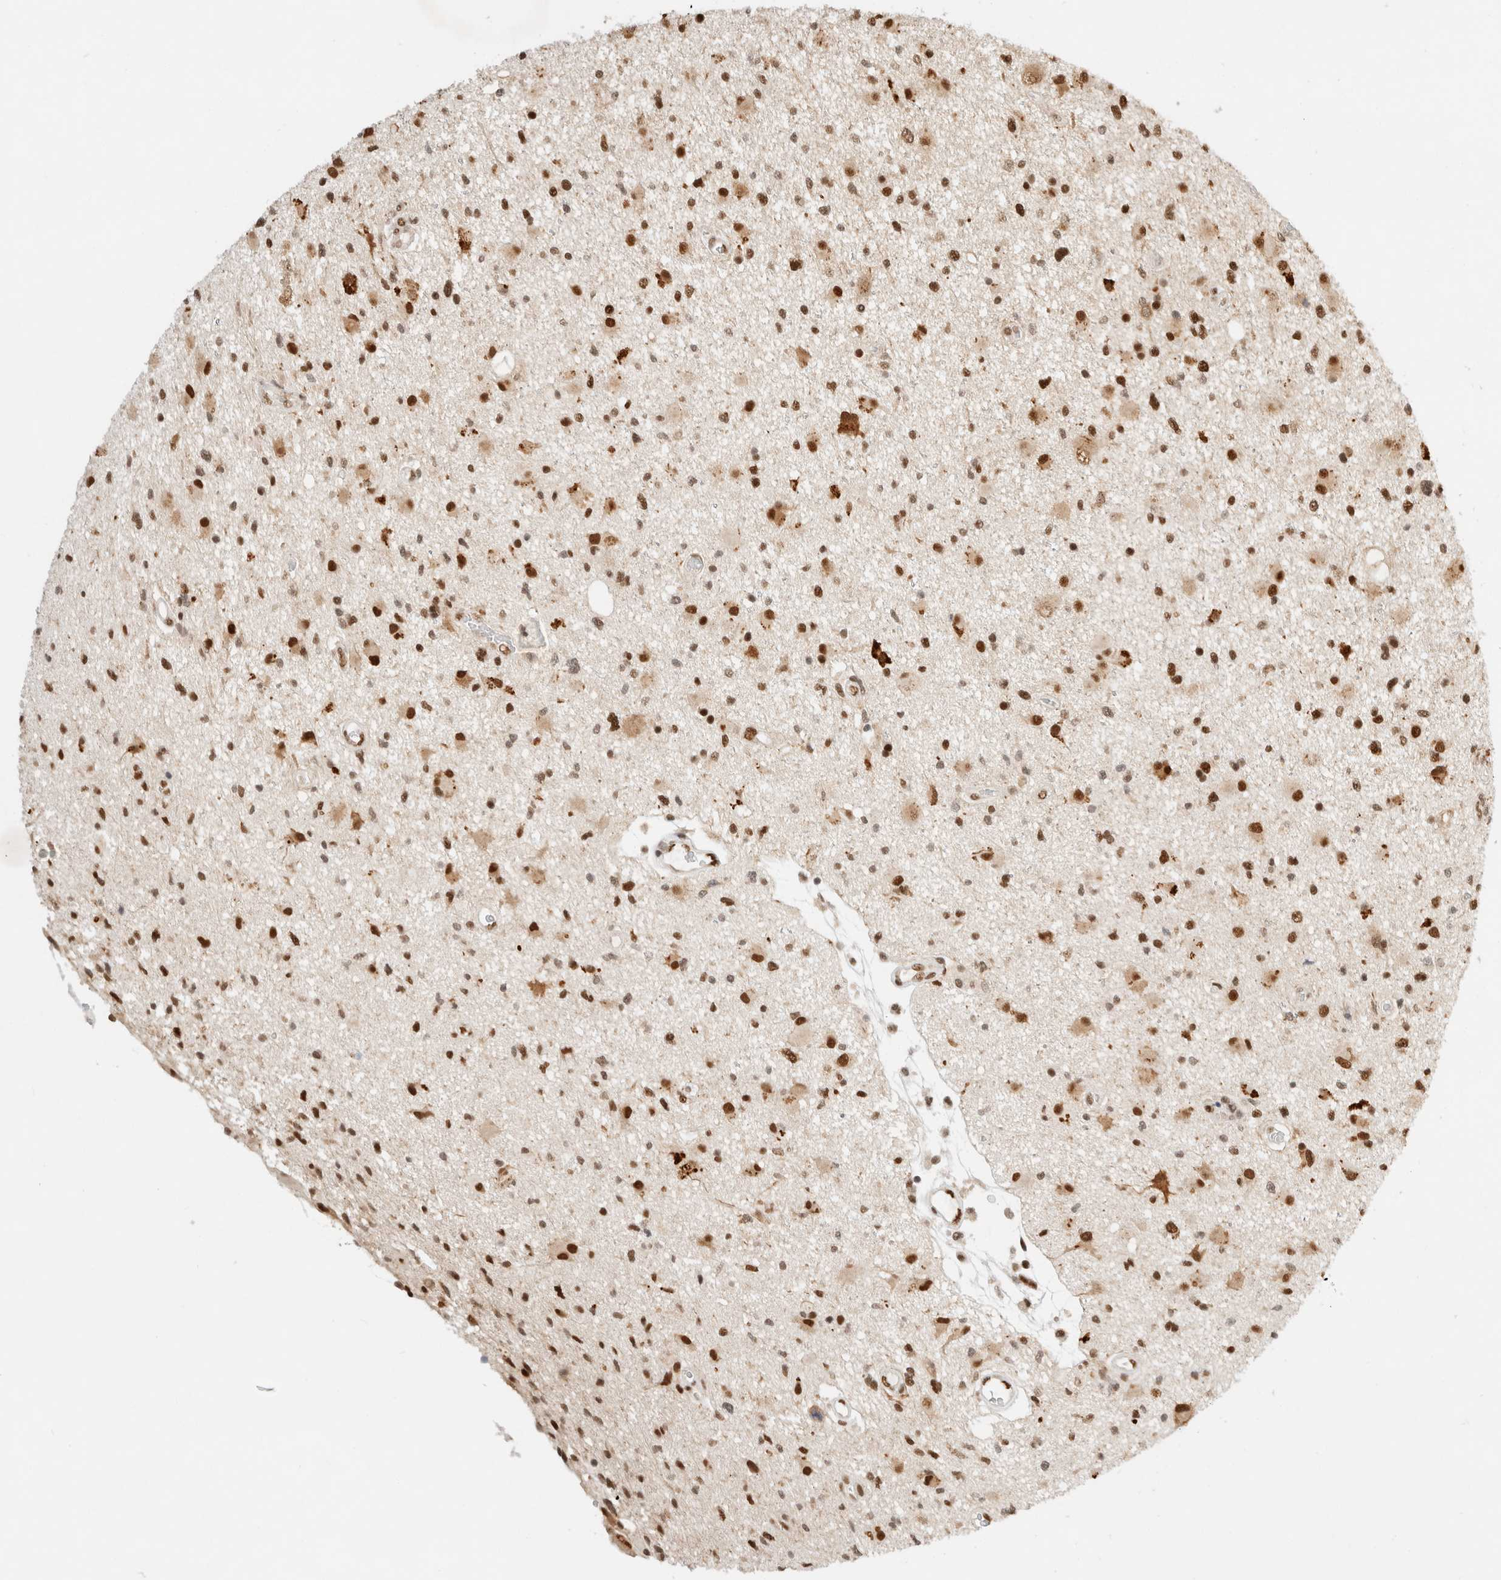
{"staining": {"intensity": "strong", "quantity": ">75%", "location": "nuclear"}, "tissue": "glioma", "cell_type": "Tumor cells", "image_type": "cancer", "snomed": [{"axis": "morphology", "description": "Glioma, malignant, High grade"}, {"axis": "topography", "description": "Brain"}], "caption": "Protein staining by immunohistochemistry (IHC) exhibits strong nuclear expression in approximately >75% of tumor cells in malignant glioma (high-grade).", "gene": "GTF2I", "patient": {"sex": "male", "age": 33}}